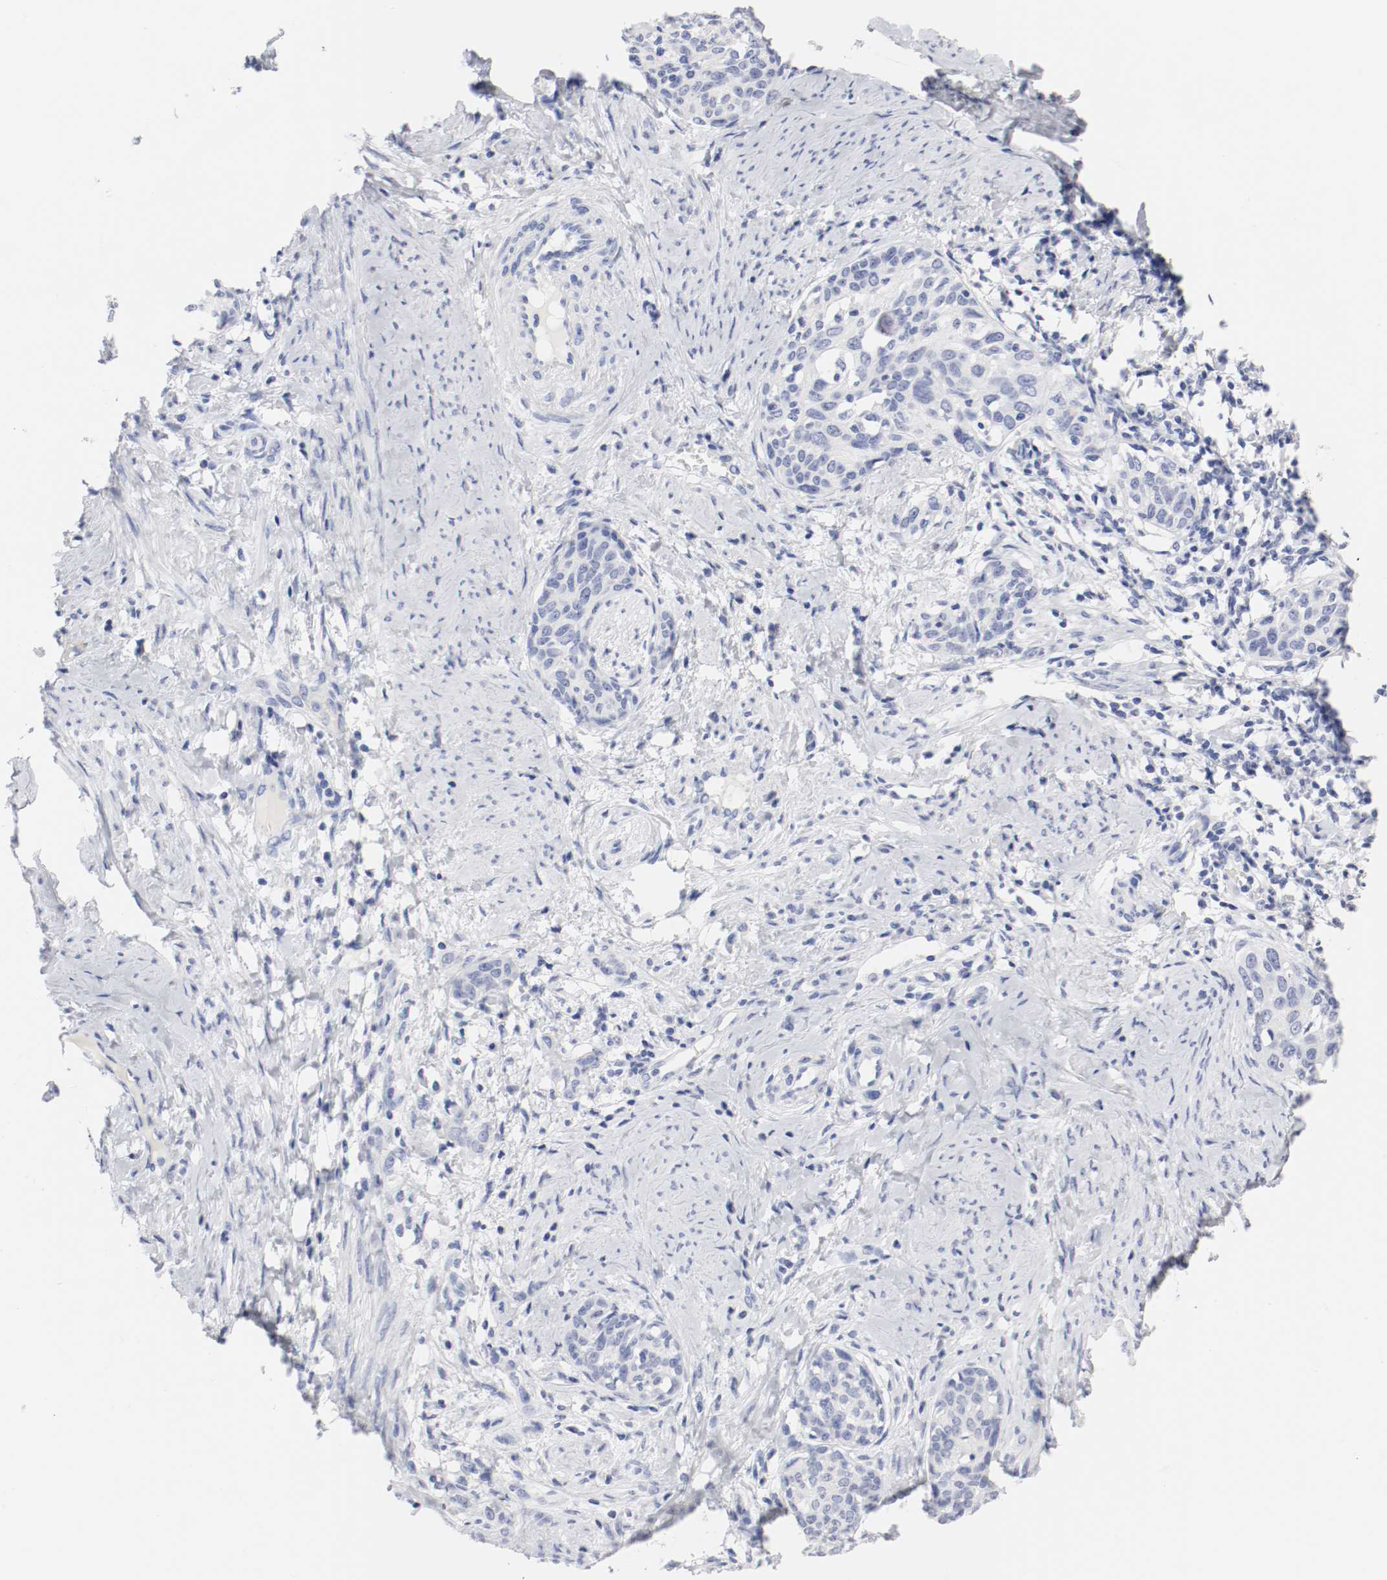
{"staining": {"intensity": "negative", "quantity": "none", "location": "none"}, "tissue": "cervical cancer", "cell_type": "Tumor cells", "image_type": "cancer", "snomed": [{"axis": "morphology", "description": "Squamous cell carcinoma, NOS"}, {"axis": "morphology", "description": "Adenocarcinoma, NOS"}, {"axis": "topography", "description": "Cervix"}], "caption": "There is no significant expression in tumor cells of cervical cancer (adenocarcinoma).", "gene": "GAD1", "patient": {"sex": "female", "age": 52}}